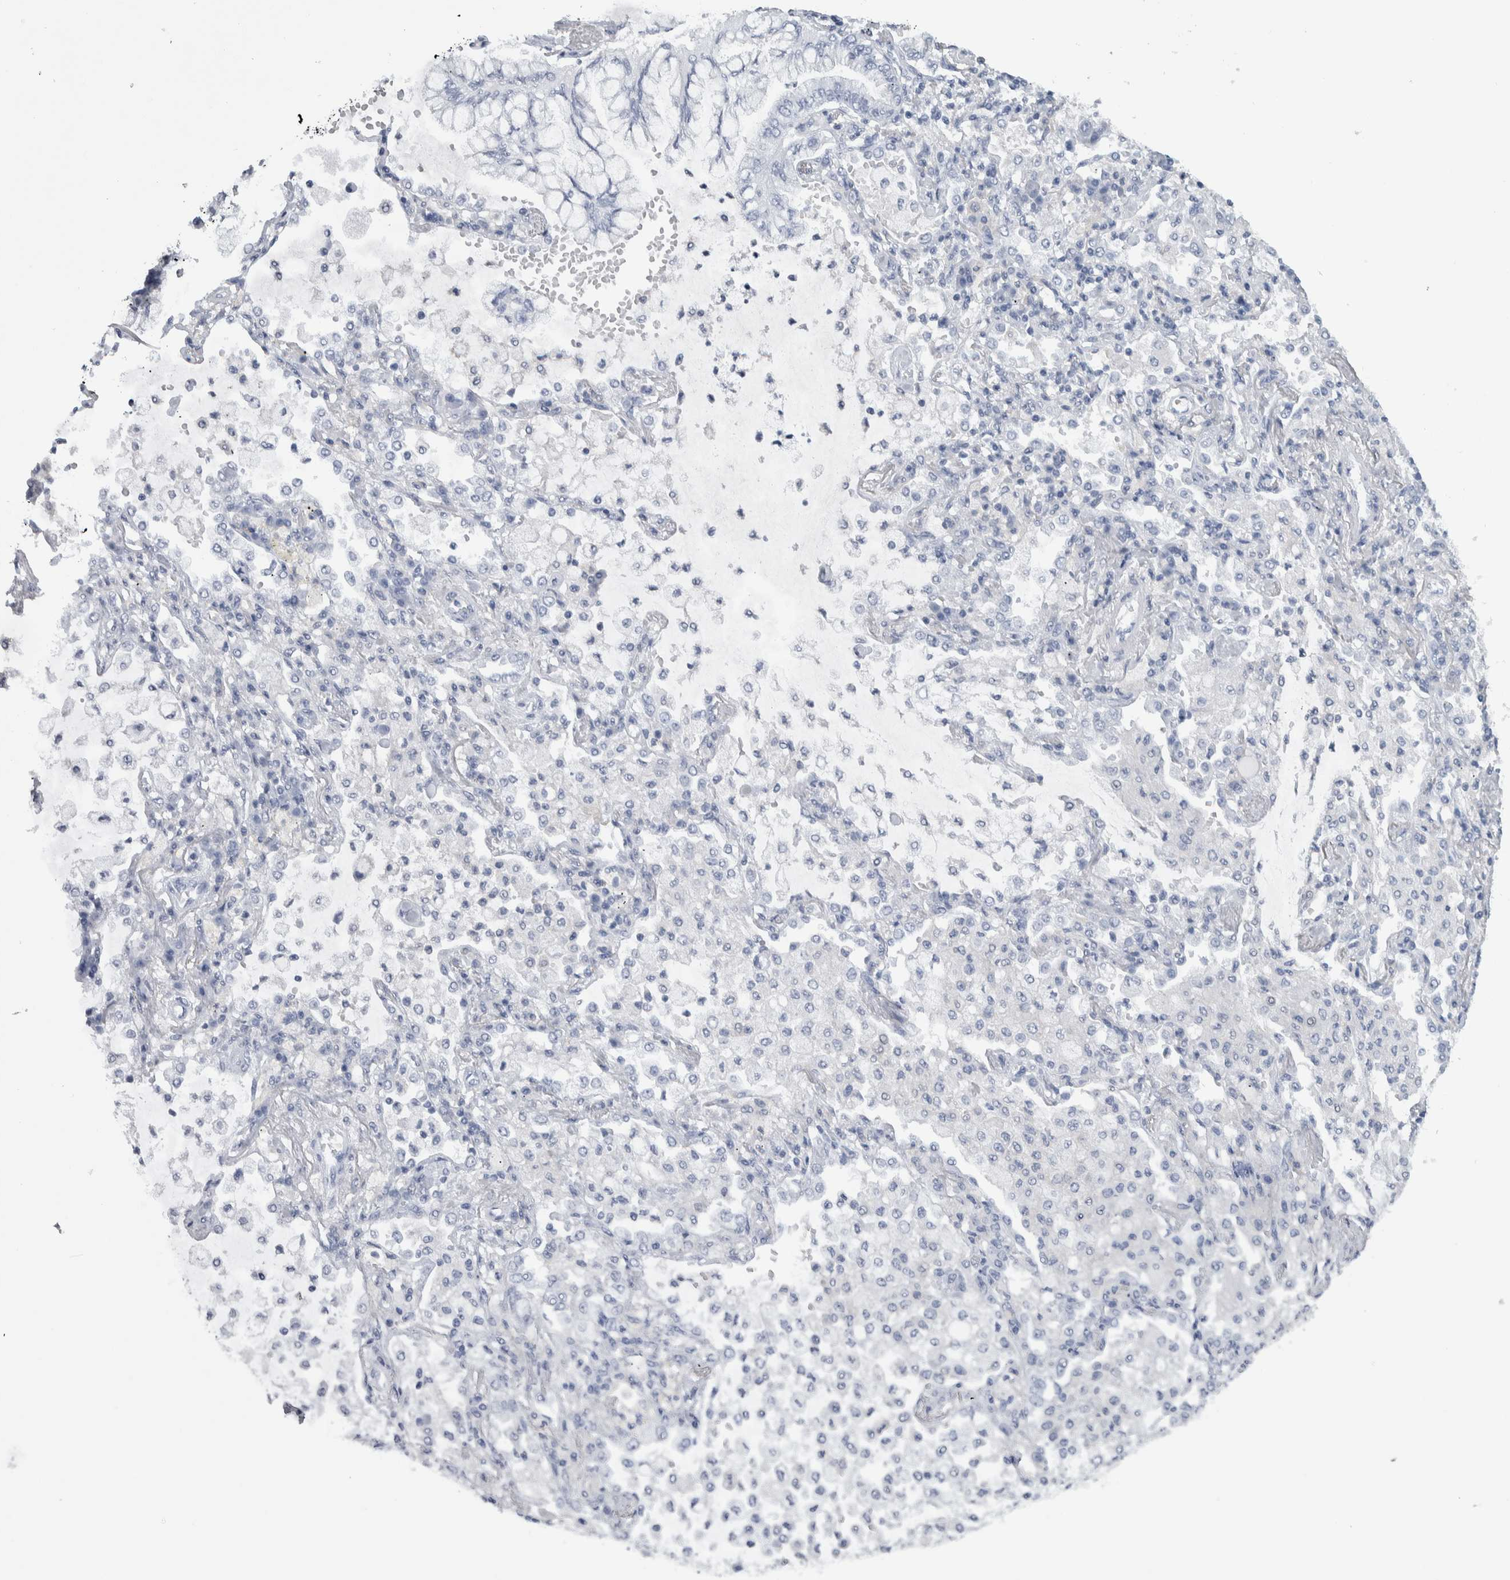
{"staining": {"intensity": "negative", "quantity": "none", "location": "none"}, "tissue": "lung cancer", "cell_type": "Tumor cells", "image_type": "cancer", "snomed": [{"axis": "morphology", "description": "Adenocarcinoma, NOS"}, {"axis": "topography", "description": "Lung"}], "caption": "Human lung cancer stained for a protein using immunohistochemistry (IHC) reveals no staining in tumor cells.", "gene": "SKAP2", "patient": {"sex": "female", "age": 70}}